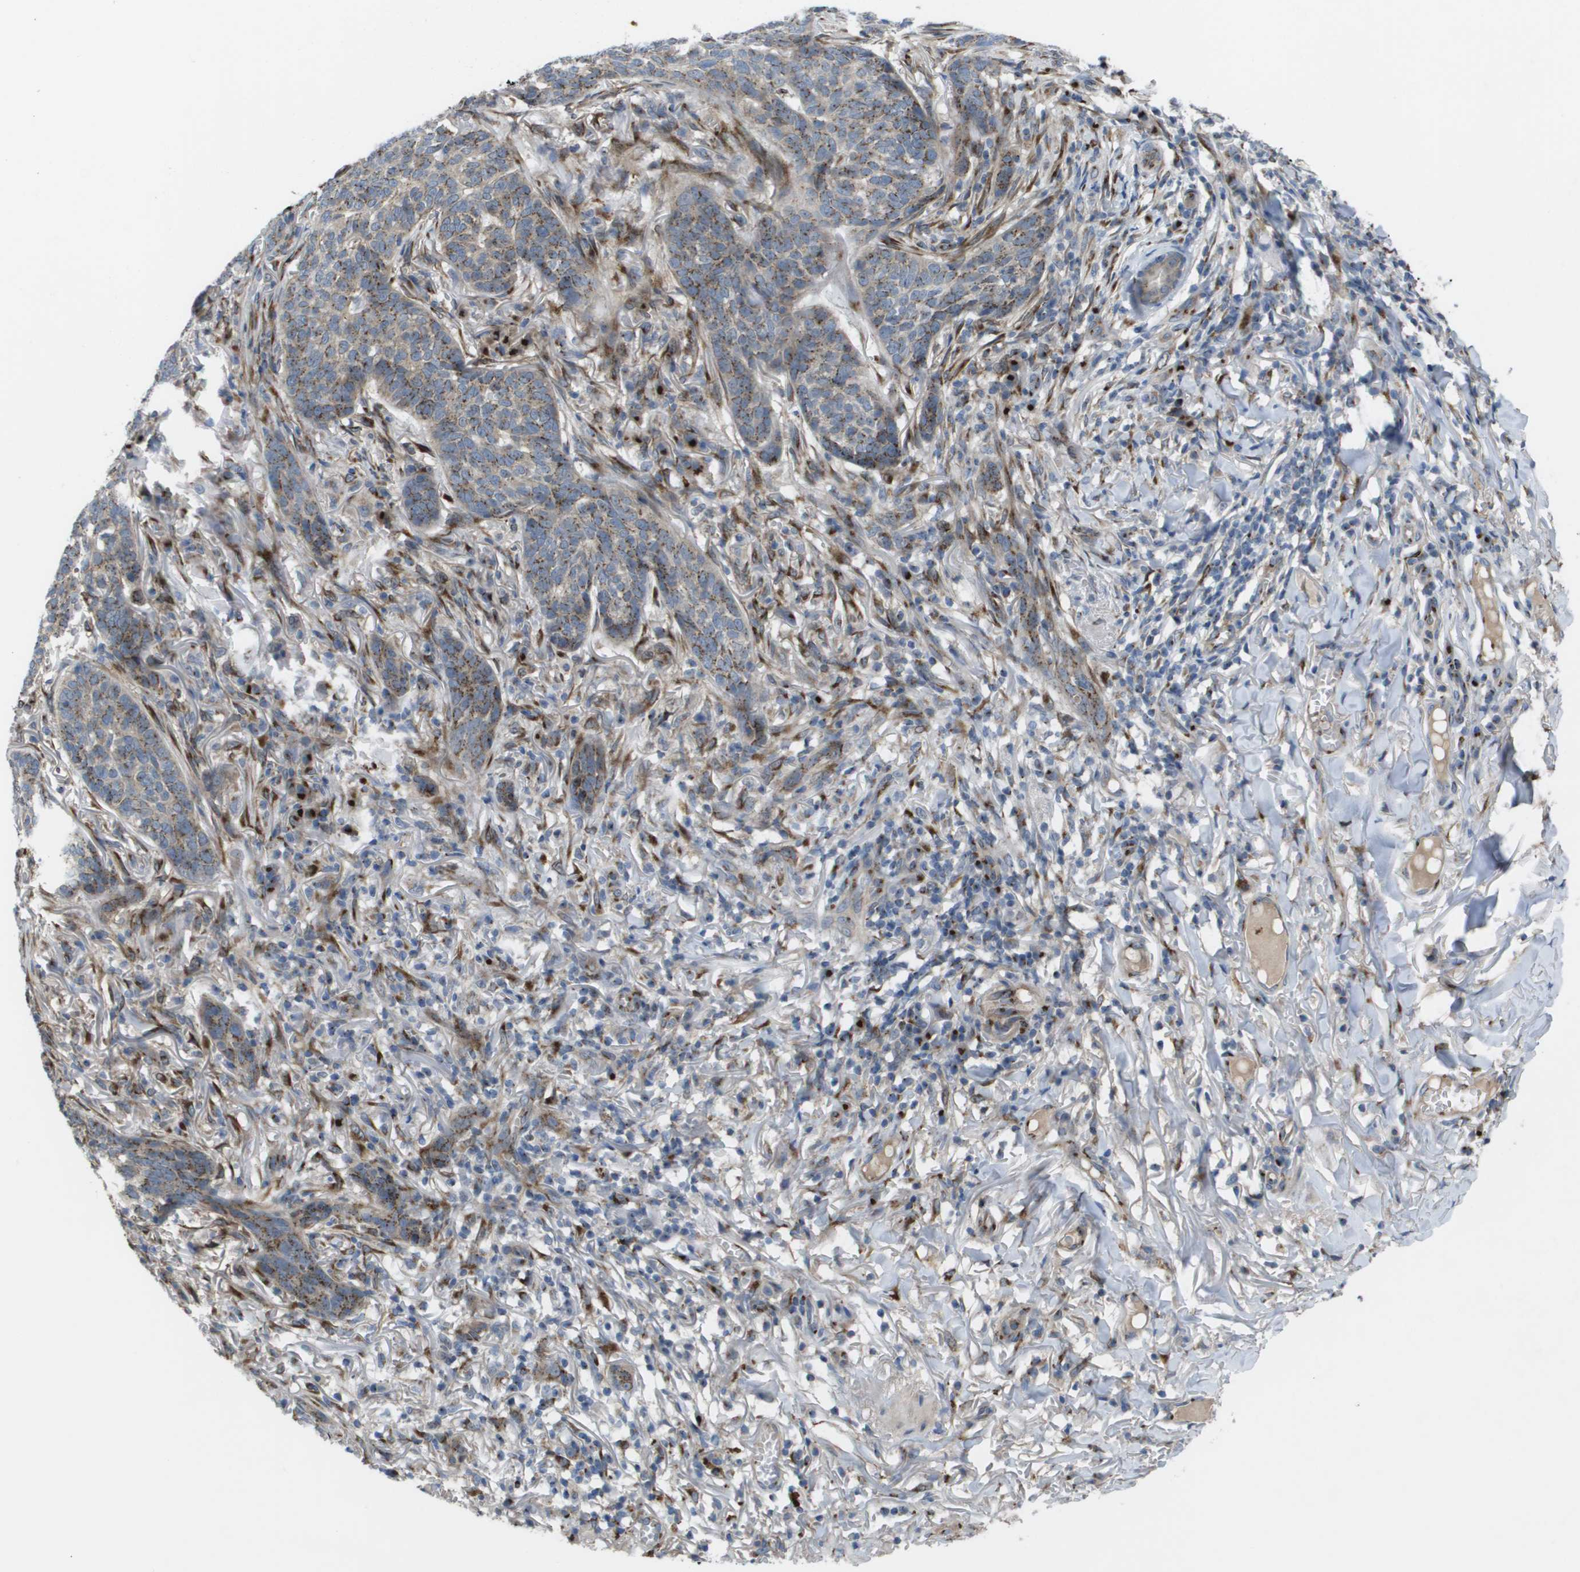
{"staining": {"intensity": "moderate", "quantity": ">75%", "location": "cytoplasmic/membranous"}, "tissue": "skin cancer", "cell_type": "Tumor cells", "image_type": "cancer", "snomed": [{"axis": "morphology", "description": "Basal cell carcinoma"}, {"axis": "topography", "description": "Skin"}], "caption": "Moderate cytoplasmic/membranous protein staining is seen in approximately >75% of tumor cells in skin cancer. (IHC, brightfield microscopy, high magnification).", "gene": "QSOX2", "patient": {"sex": "male", "age": 85}}